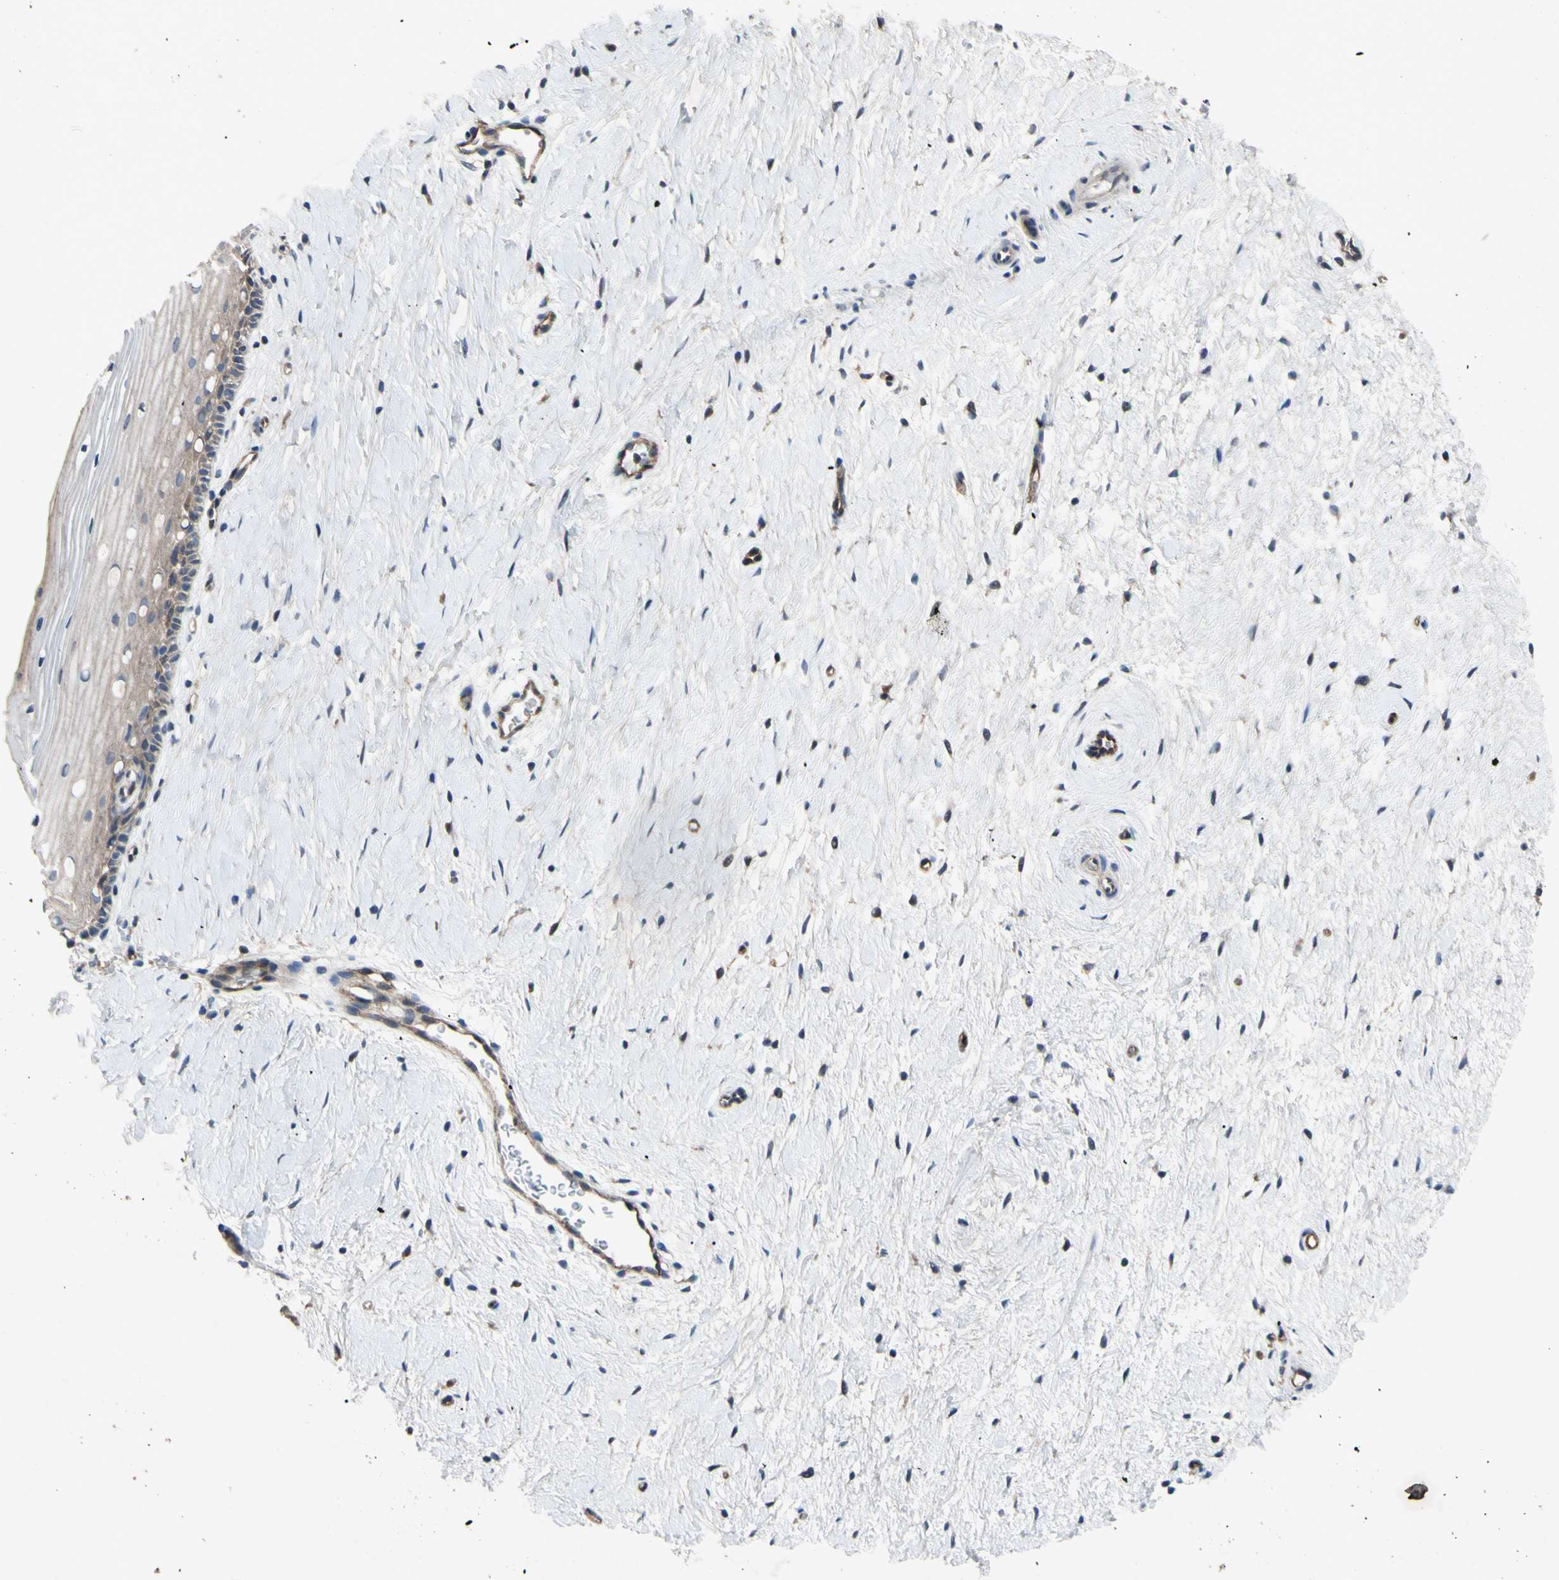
{"staining": {"intensity": "moderate", "quantity": "25%-75%", "location": "cytoplasmic/membranous"}, "tissue": "cervix", "cell_type": "Glandular cells", "image_type": "normal", "snomed": [{"axis": "morphology", "description": "Normal tissue, NOS"}, {"axis": "topography", "description": "Cervix"}], "caption": "DAB (3,3'-diaminobenzidine) immunohistochemical staining of unremarkable human cervix displays moderate cytoplasmic/membranous protein staining in approximately 25%-75% of glandular cells. (brown staining indicates protein expression, while blue staining denotes nuclei).", "gene": "HILPDA", "patient": {"sex": "female", "age": 39}}